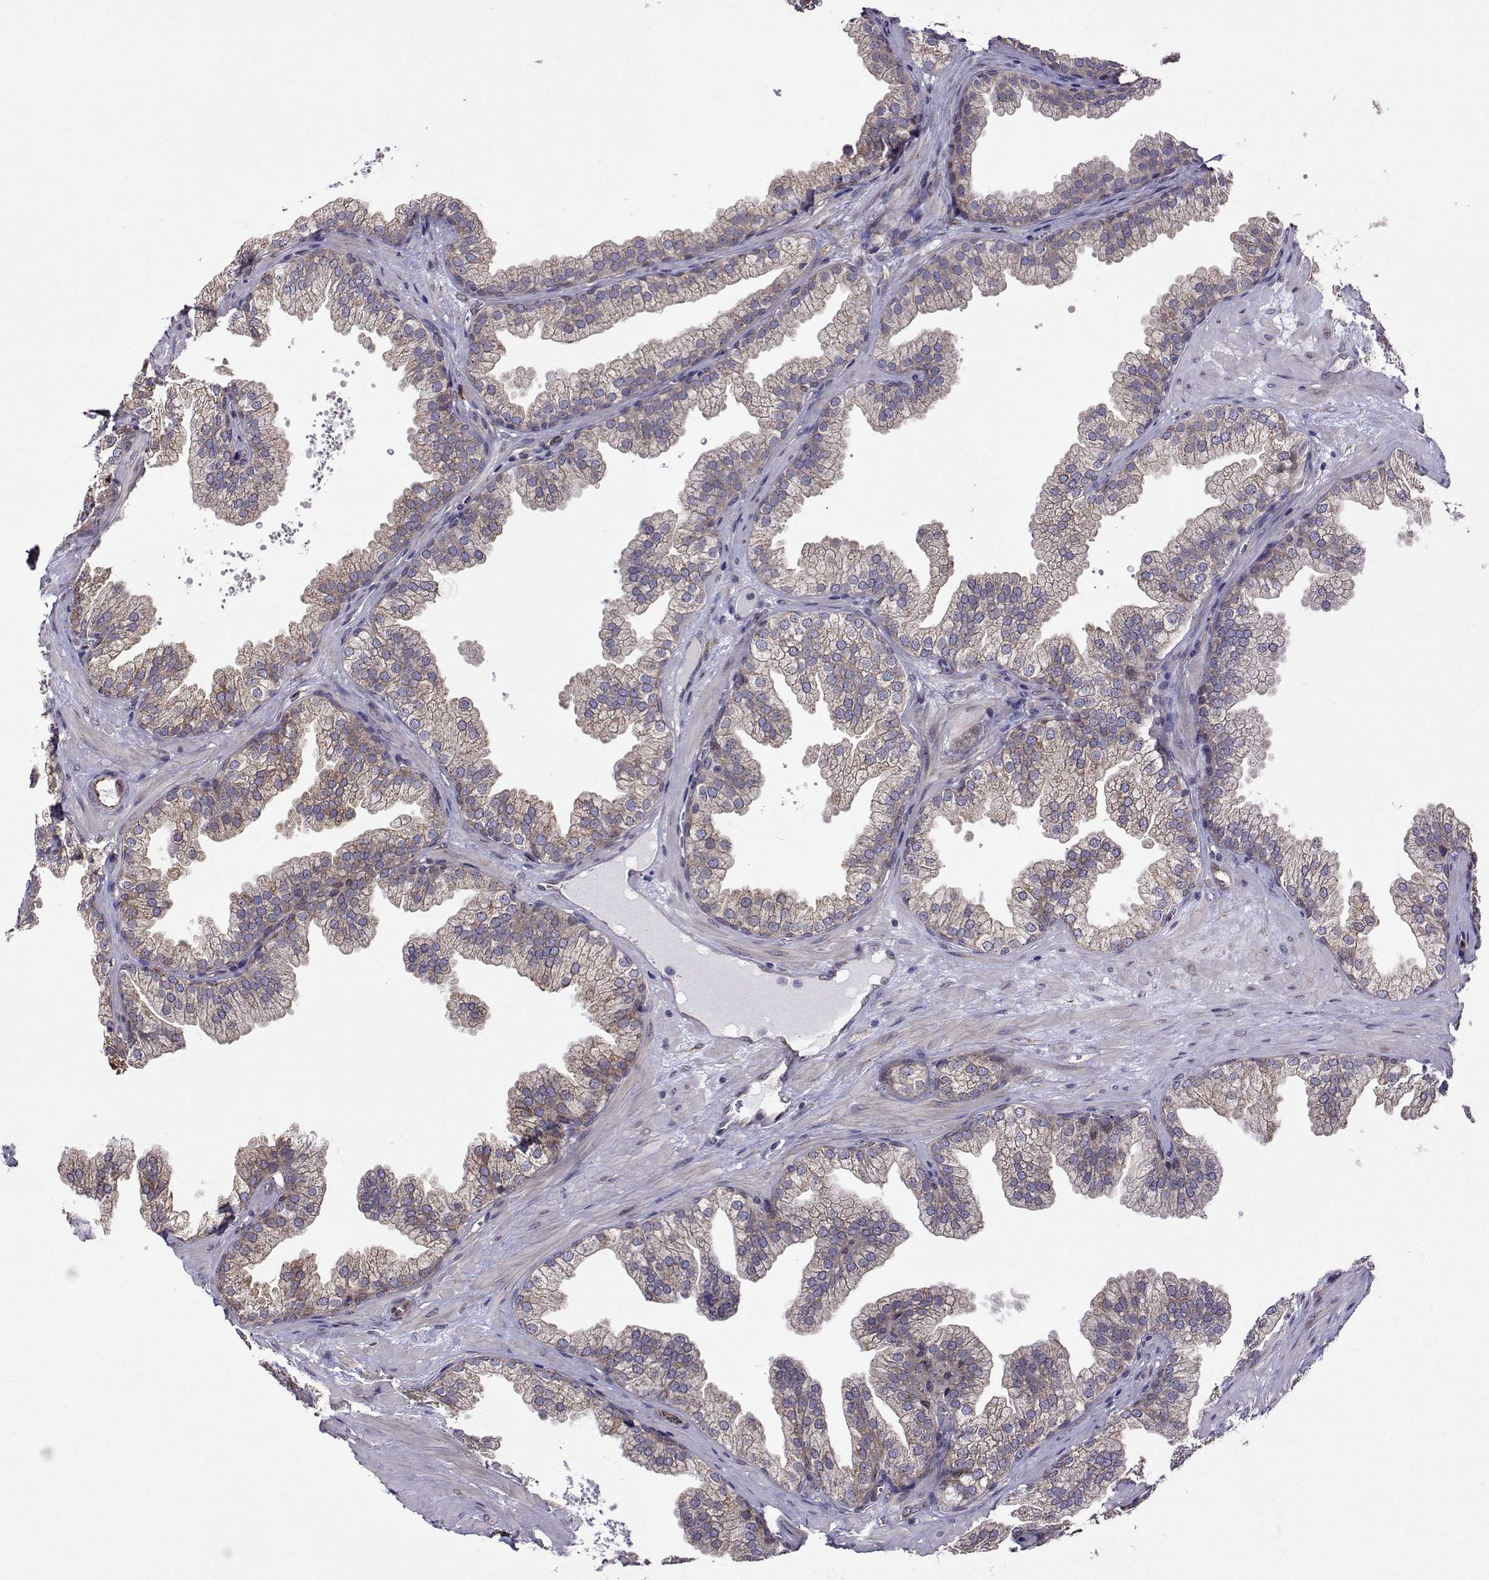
{"staining": {"intensity": "negative", "quantity": "none", "location": "none"}, "tissue": "prostate", "cell_type": "Glandular cells", "image_type": "normal", "snomed": [{"axis": "morphology", "description": "Normal tissue, NOS"}, {"axis": "topography", "description": "Prostate"}], "caption": "Prostate was stained to show a protein in brown. There is no significant positivity in glandular cells. Nuclei are stained in blue.", "gene": "PGRMC2", "patient": {"sex": "male", "age": 37}}